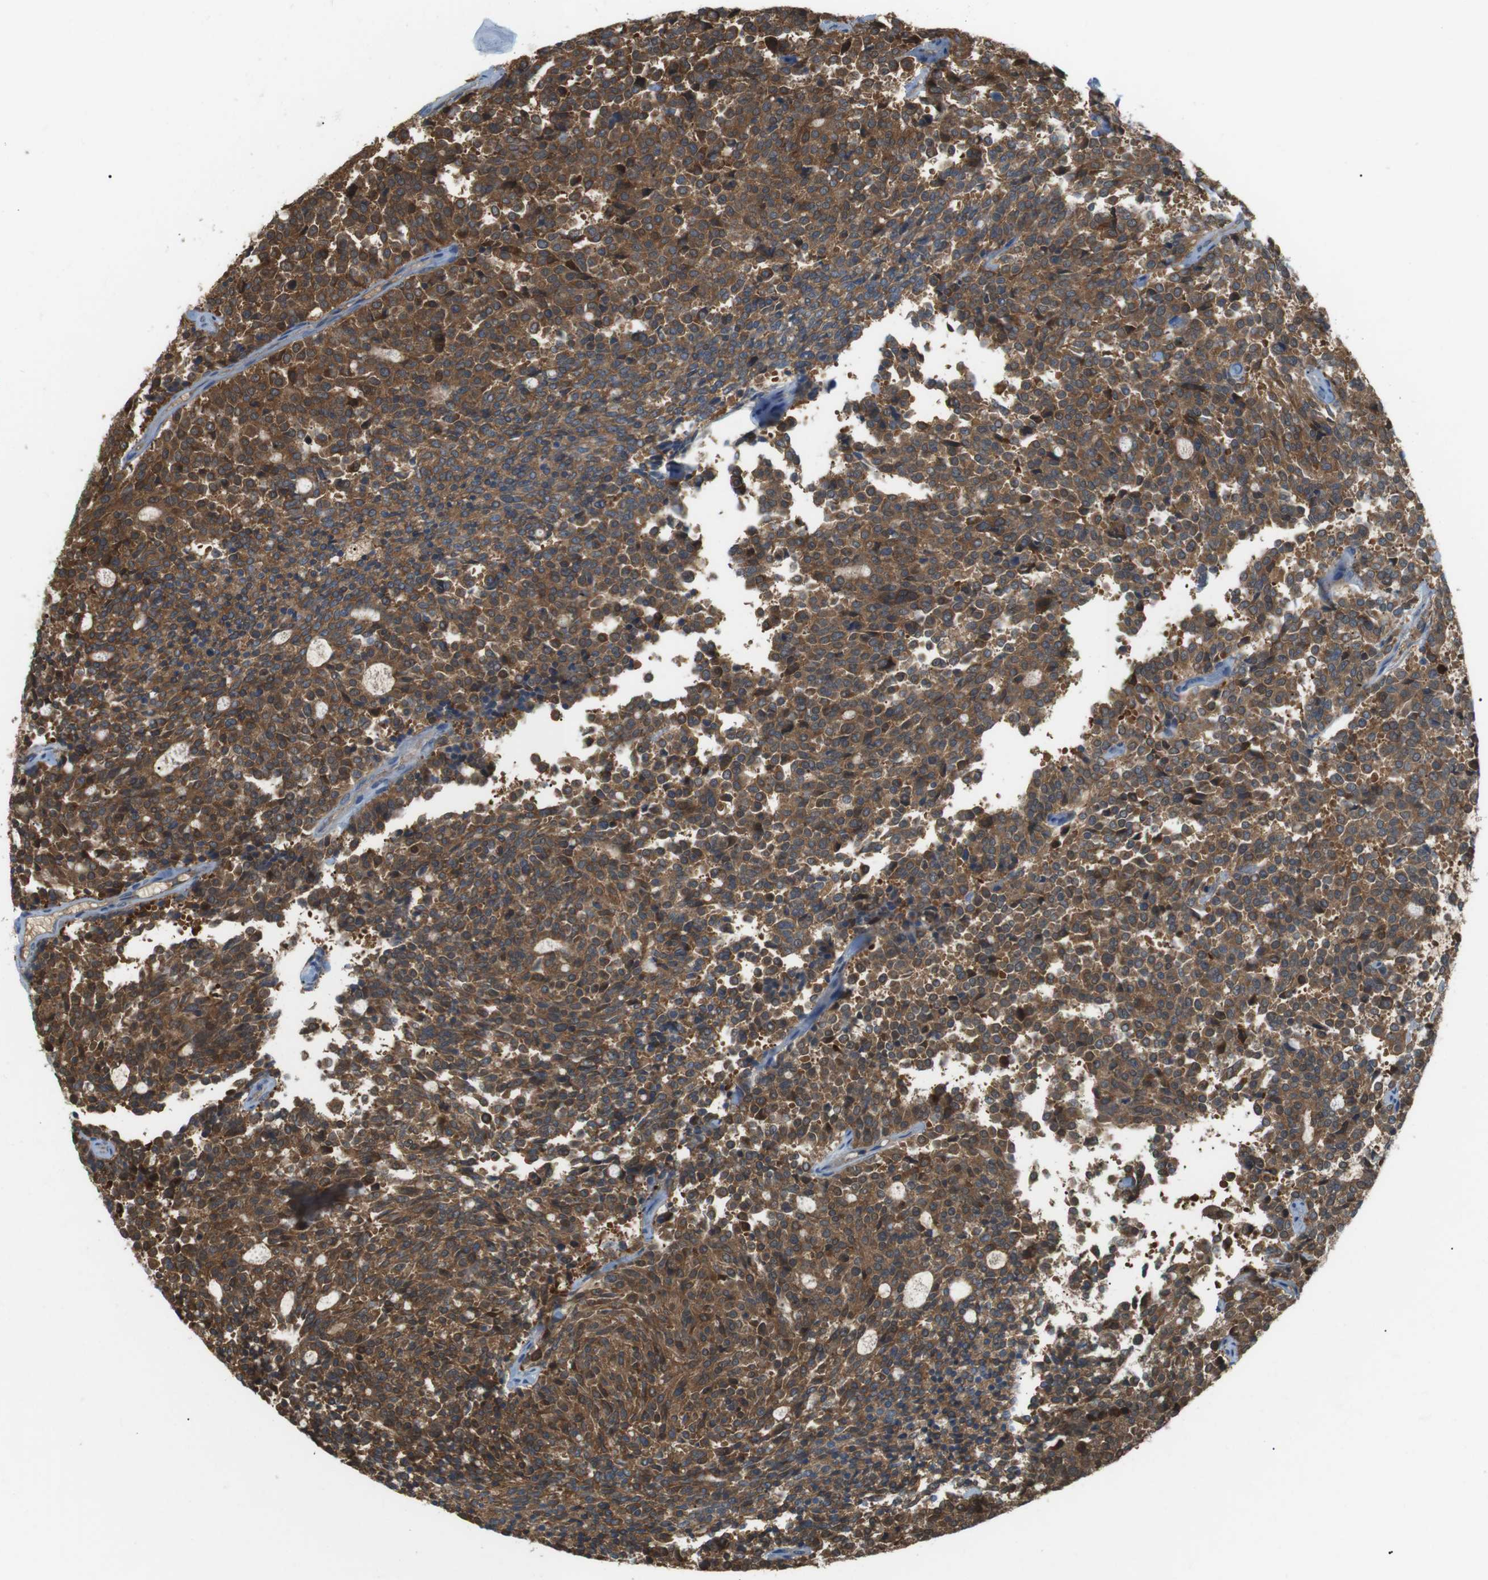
{"staining": {"intensity": "strong", "quantity": ">75%", "location": "cytoplasmic/membranous"}, "tissue": "carcinoid", "cell_type": "Tumor cells", "image_type": "cancer", "snomed": [{"axis": "morphology", "description": "Carcinoid, malignant, NOS"}, {"axis": "topography", "description": "Pancreas"}], "caption": "A histopathology image of human malignant carcinoid stained for a protein shows strong cytoplasmic/membranous brown staining in tumor cells.", "gene": "PEPD", "patient": {"sex": "female", "age": 54}}